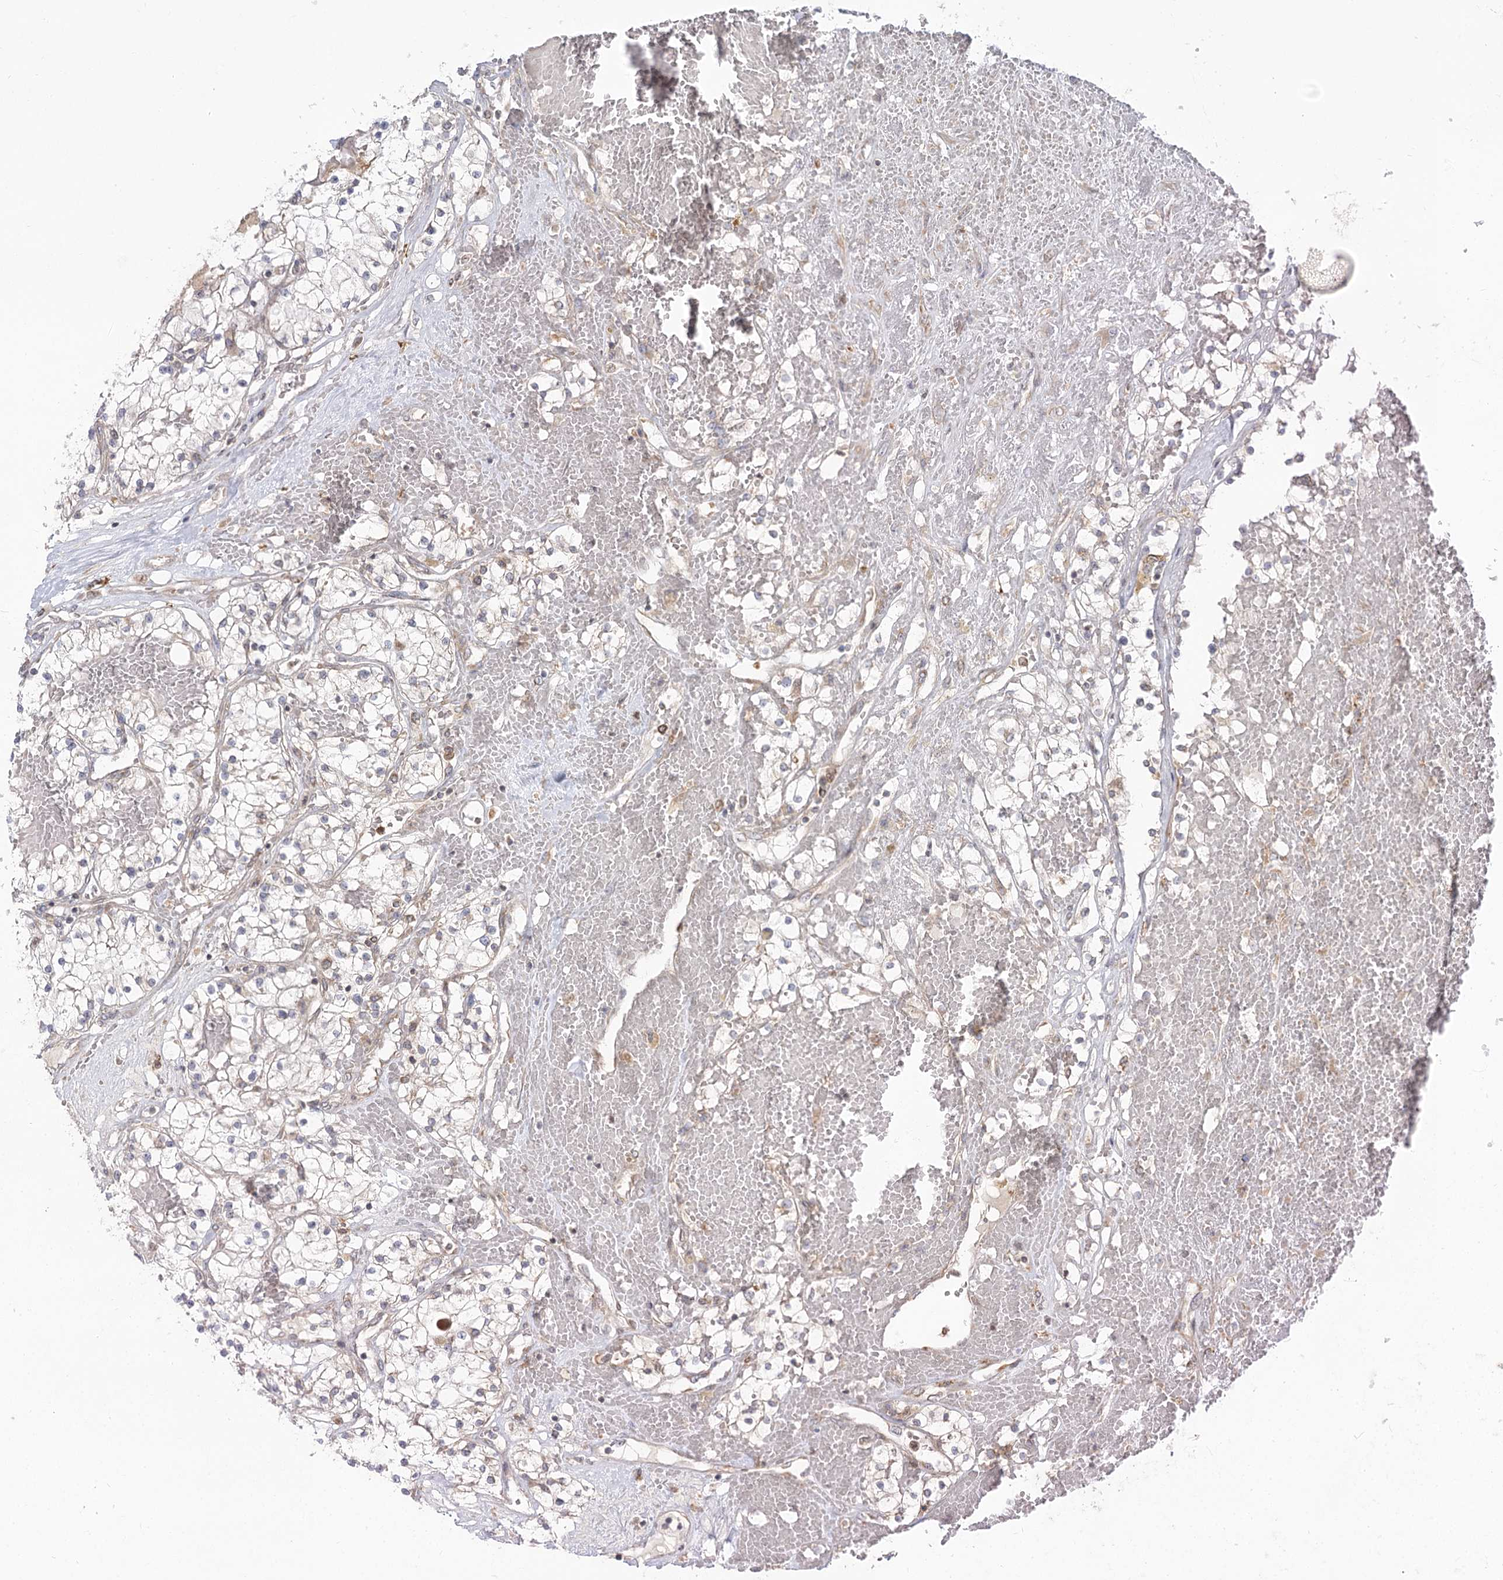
{"staining": {"intensity": "negative", "quantity": "none", "location": "none"}, "tissue": "renal cancer", "cell_type": "Tumor cells", "image_type": "cancer", "snomed": [{"axis": "morphology", "description": "Normal tissue, NOS"}, {"axis": "morphology", "description": "Adenocarcinoma, NOS"}, {"axis": "topography", "description": "Kidney"}], "caption": "Renal cancer stained for a protein using immunohistochemistry reveals no staining tumor cells.", "gene": "MTMR3", "patient": {"sex": "male", "age": 68}}